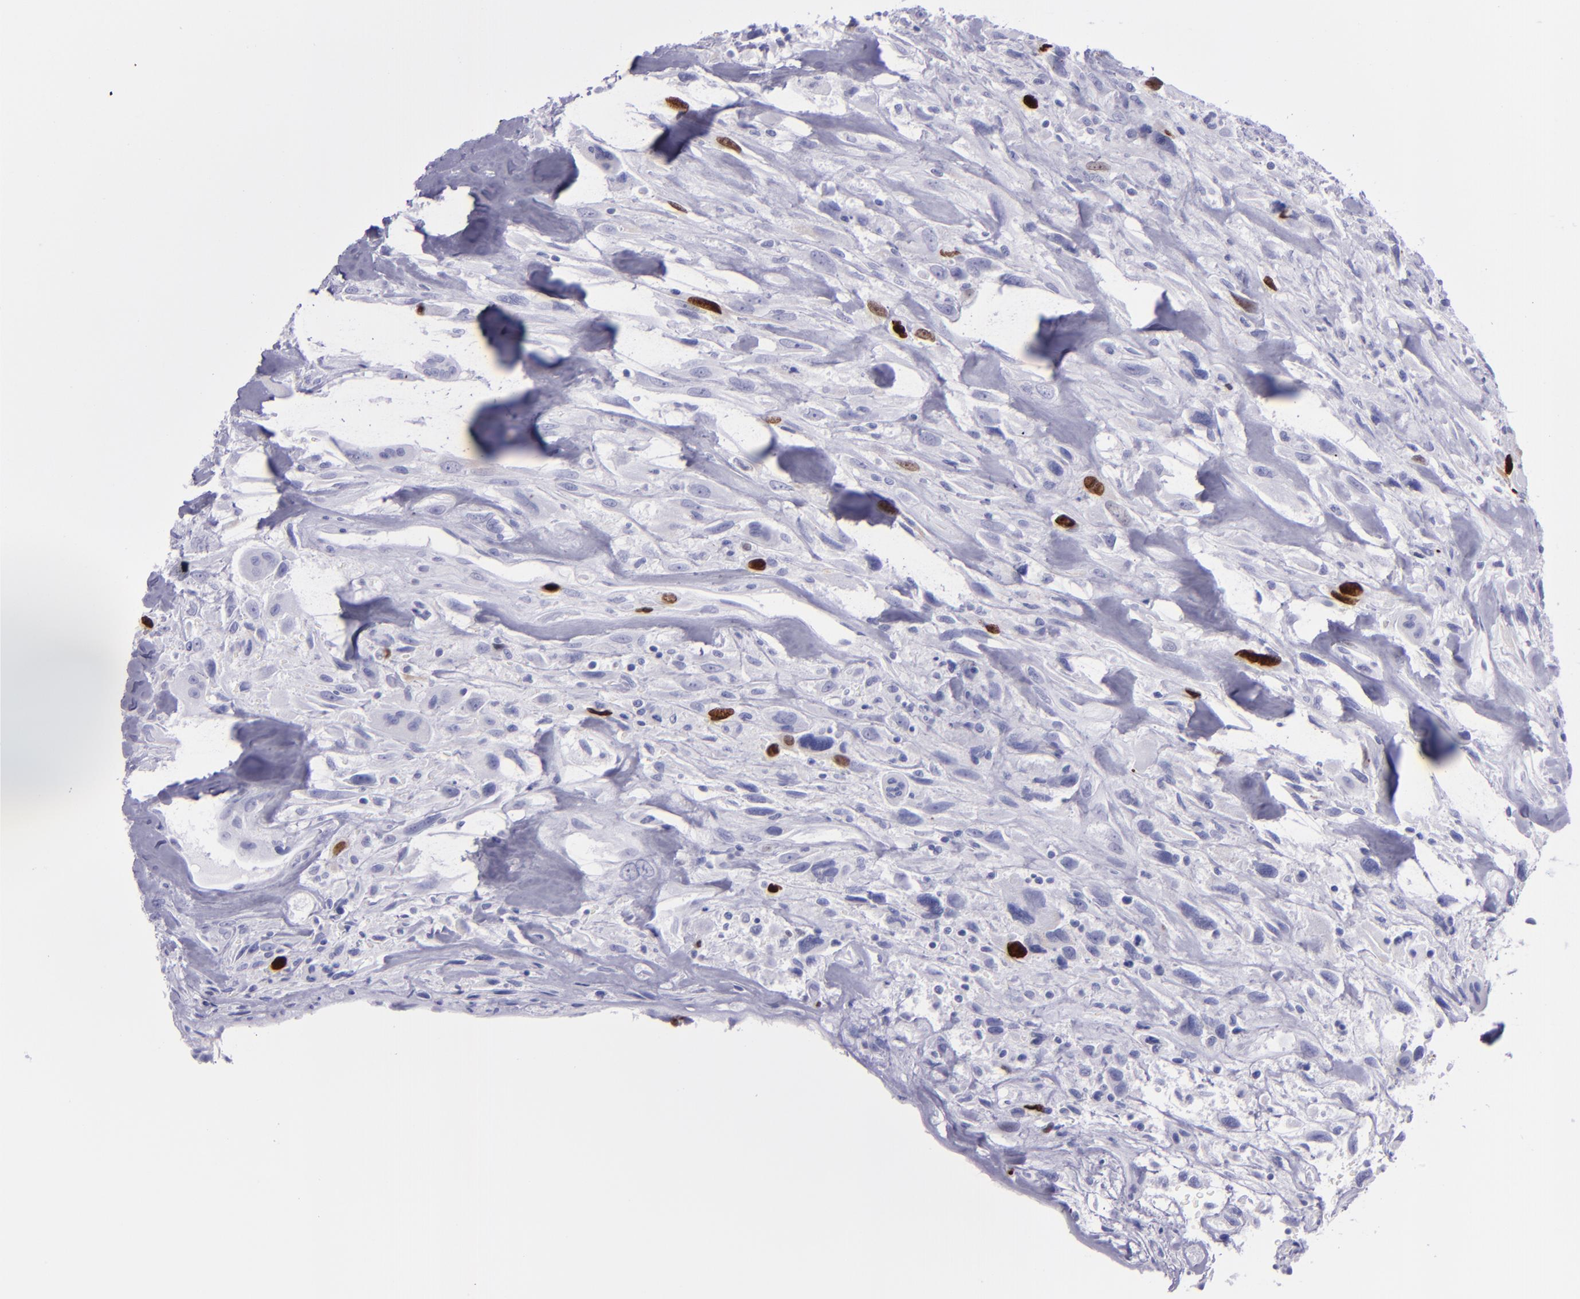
{"staining": {"intensity": "strong", "quantity": "<25%", "location": "nuclear"}, "tissue": "breast cancer", "cell_type": "Tumor cells", "image_type": "cancer", "snomed": [{"axis": "morphology", "description": "Neoplasm, malignant, NOS"}, {"axis": "topography", "description": "Breast"}], "caption": "Immunohistochemical staining of breast malignant neoplasm demonstrates medium levels of strong nuclear expression in about <25% of tumor cells.", "gene": "TOP2A", "patient": {"sex": "female", "age": 50}}